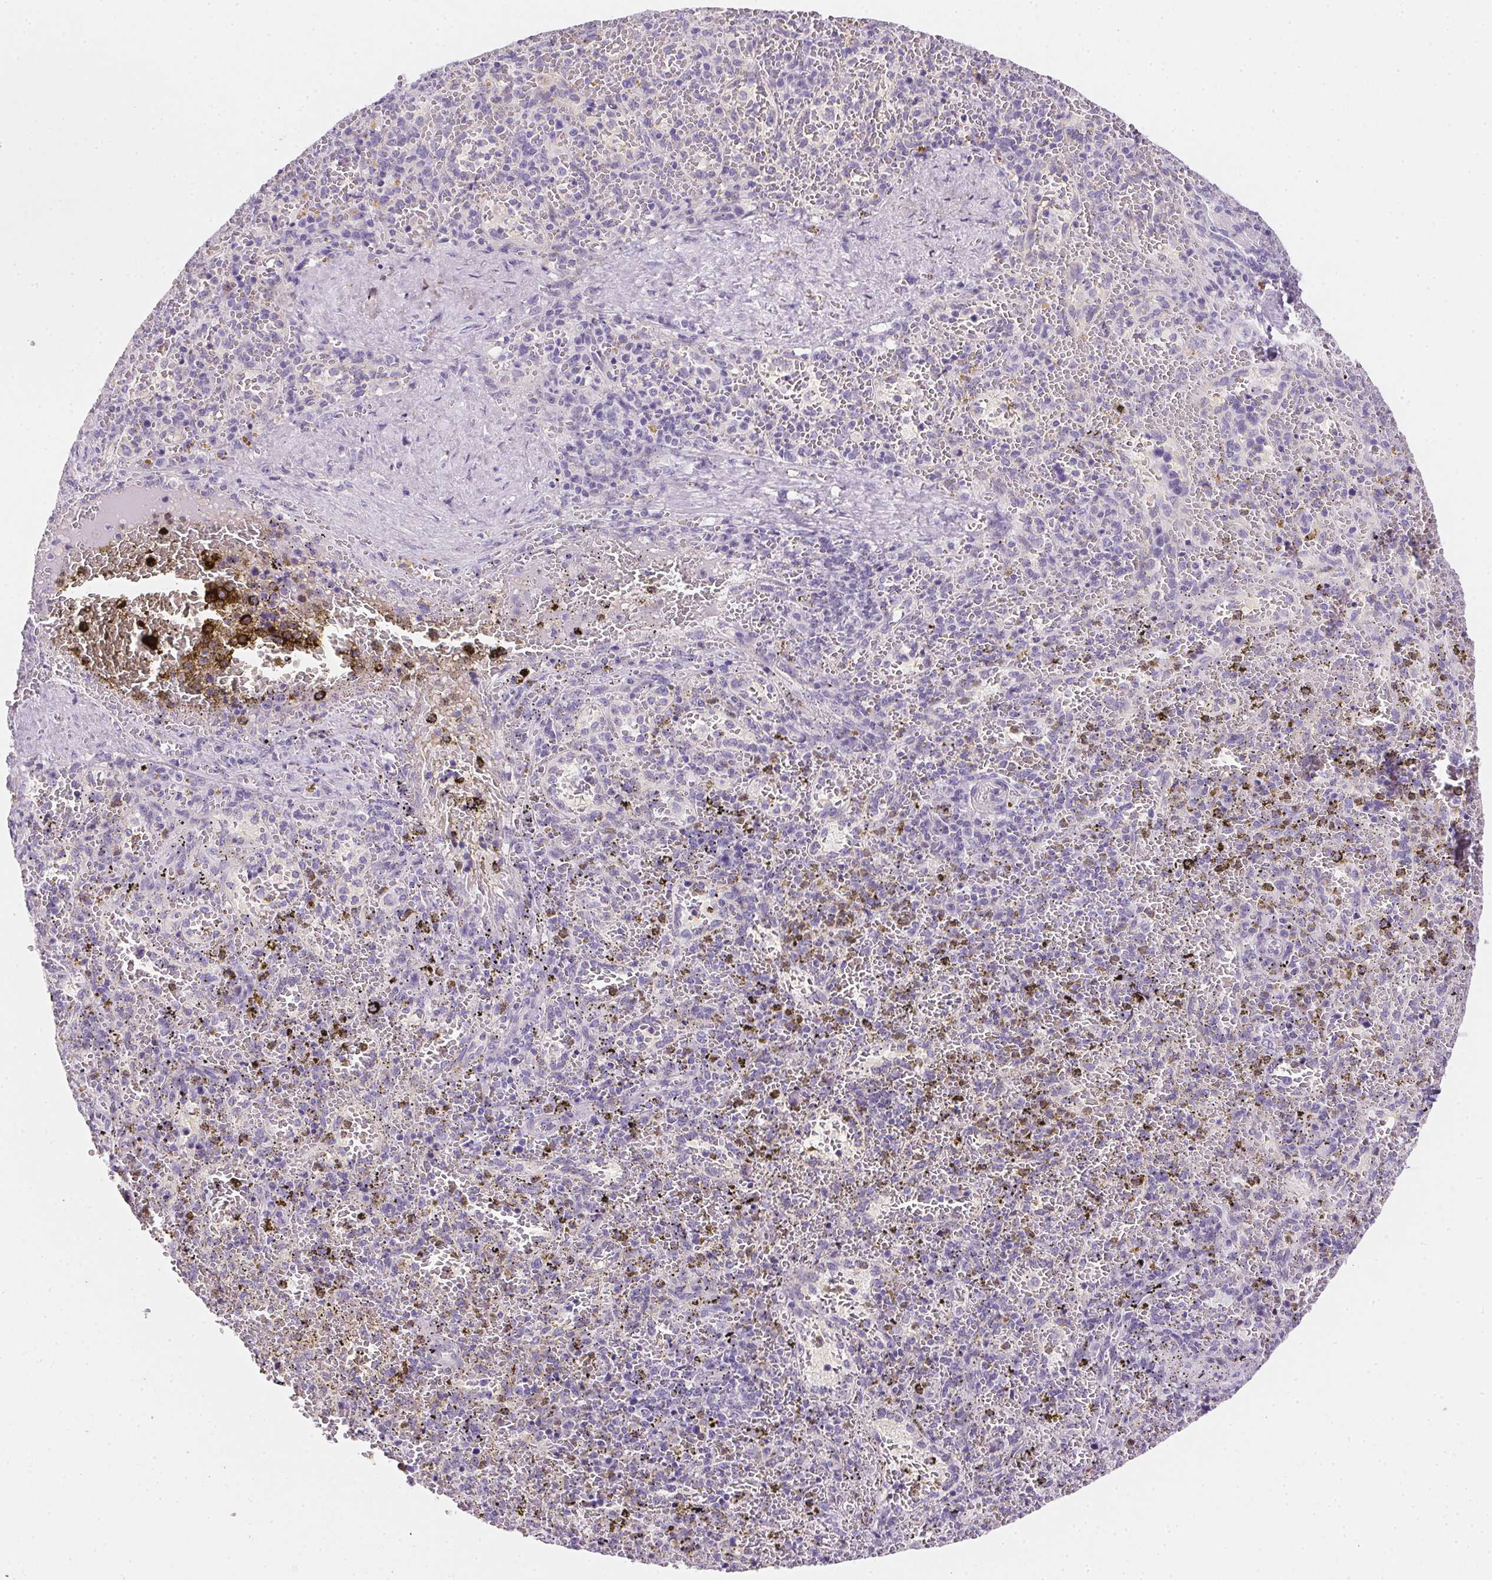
{"staining": {"intensity": "negative", "quantity": "none", "location": "none"}, "tissue": "spleen", "cell_type": "Cells in red pulp", "image_type": "normal", "snomed": [{"axis": "morphology", "description": "Normal tissue, NOS"}, {"axis": "topography", "description": "Spleen"}], "caption": "Immunohistochemistry histopathology image of normal human spleen stained for a protein (brown), which exhibits no expression in cells in red pulp. The staining was performed using DAB (3,3'-diaminobenzidine) to visualize the protein expression in brown, while the nuclei were stained in blue with hematoxylin (Magnification: 20x).", "gene": "AQP5", "patient": {"sex": "female", "age": 50}}